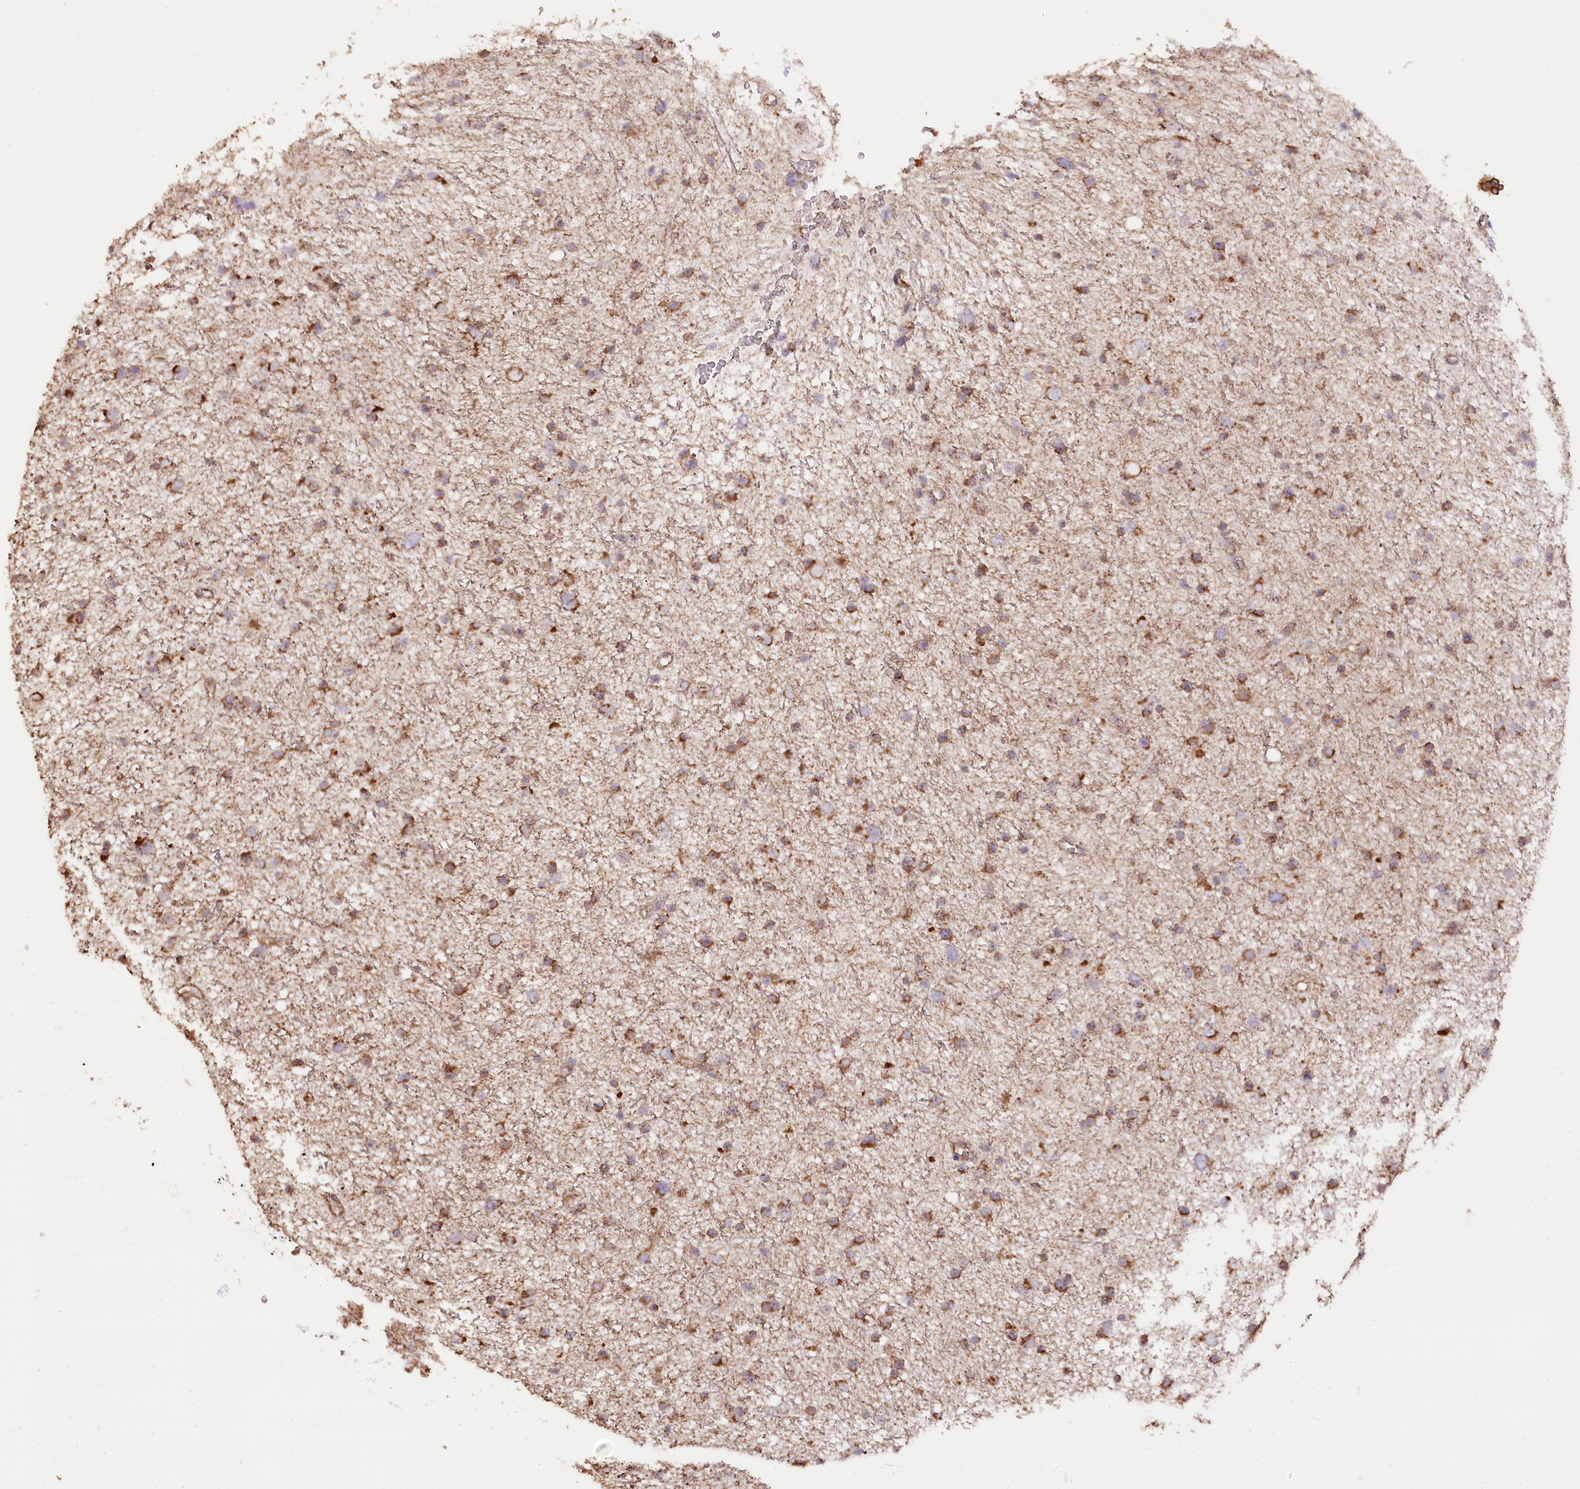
{"staining": {"intensity": "moderate", "quantity": ">75%", "location": "cytoplasmic/membranous"}, "tissue": "glioma", "cell_type": "Tumor cells", "image_type": "cancer", "snomed": [{"axis": "morphology", "description": "Glioma, malignant, Low grade"}, {"axis": "topography", "description": "Cerebral cortex"}], "caption": "Protein staining demonstrates moderate cytoplasmic/membranous positivity in about >75% of tumor cells in glioma. (DAB (3,3'-diaminobenzidine) = brown stain, brightfield microscopy at high magnification).", "gene": "IREB2", "patient": {"sex": "female", "age": 39}}